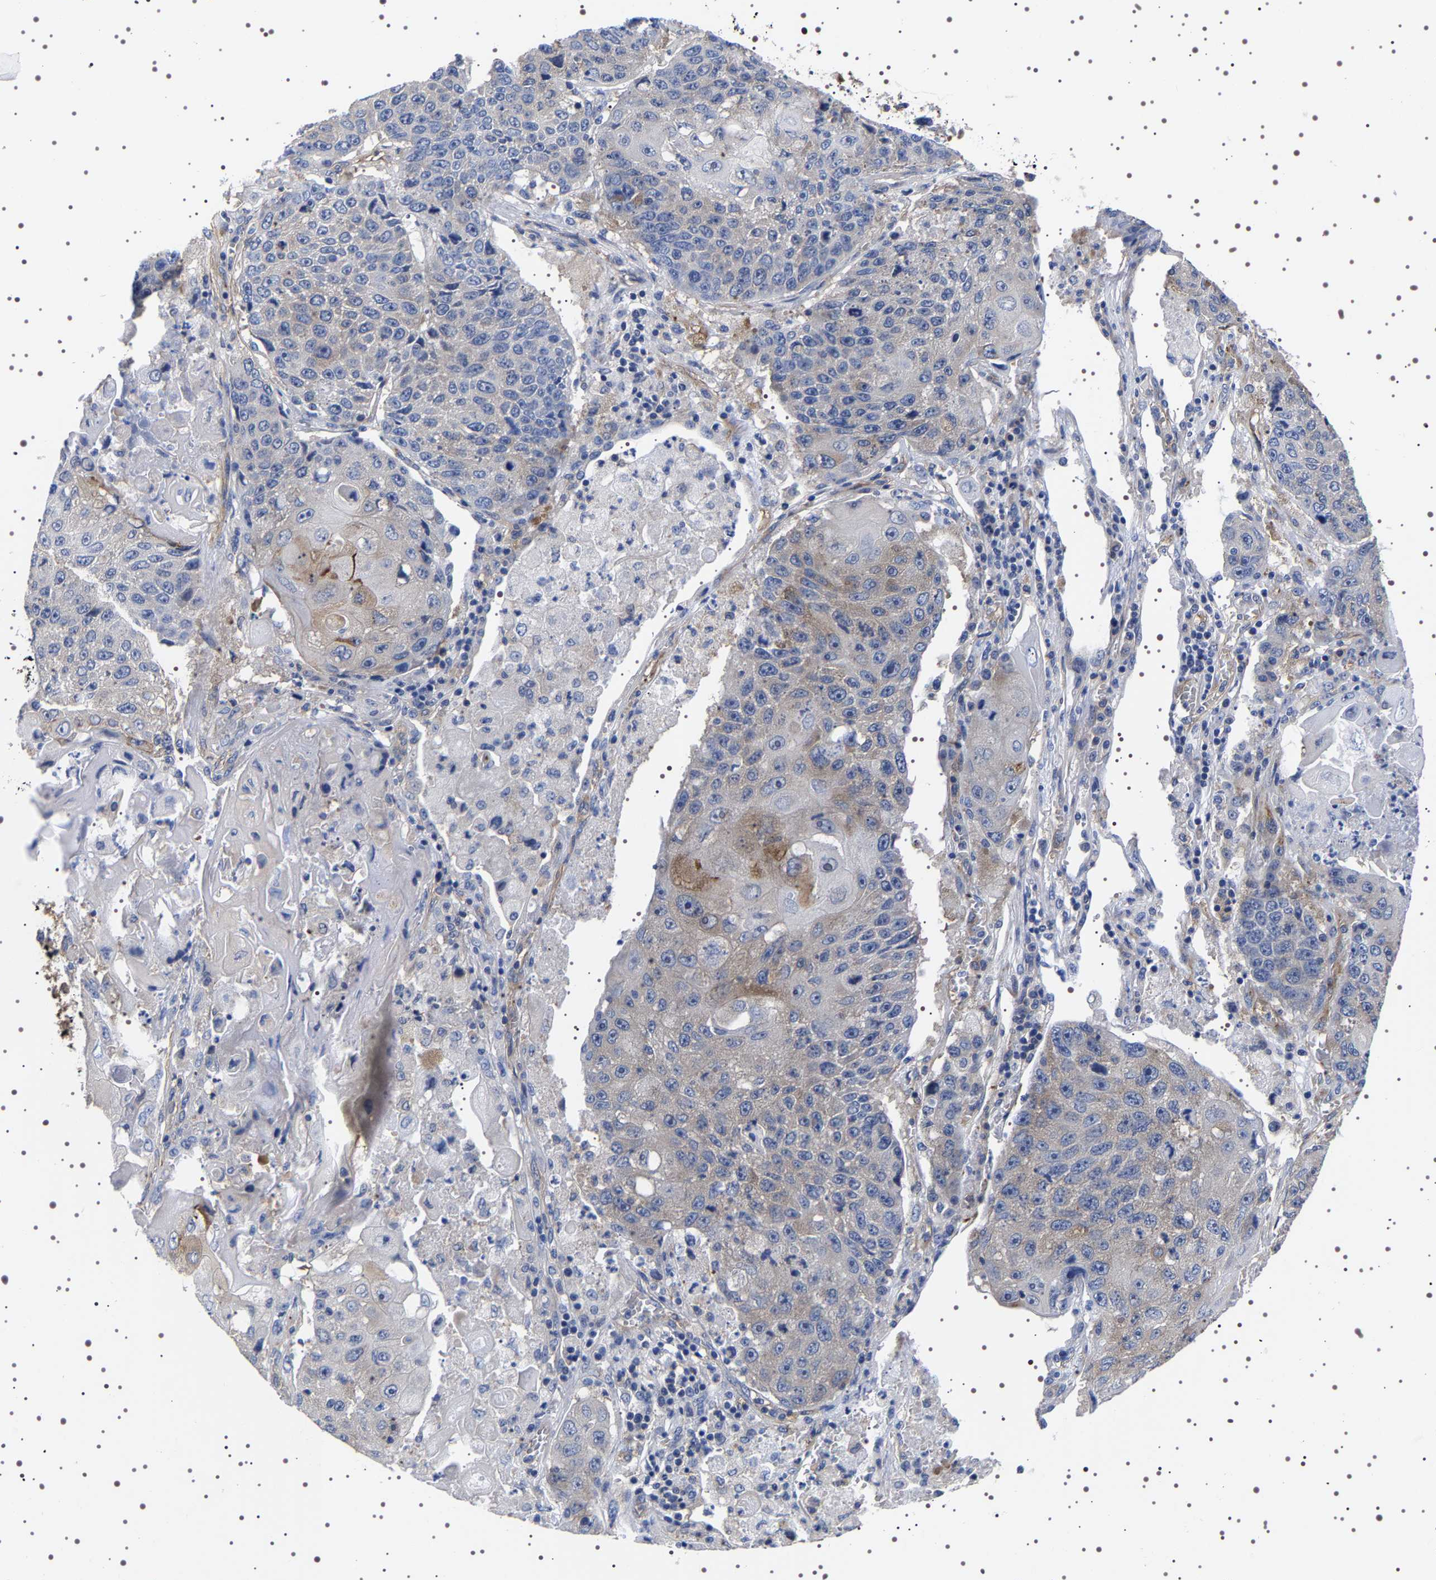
{"staining": {"intensity": "weak", "quantity": "<25%", "location": "cytoplasmic/membranous"}, "tissue": "lung cancer", "cell_type": "Tumor cells", "image_type": "cancer", "snomed": [{"axis": "morphology", "description": "Squamous cell carcinoma, NOS"}, {"axis": "topography", "description": "Lung"}], "caption": "Tumor cells show no significant protein staining in lung squamous cell carcinoma. The staining was performed using DAB to visualize the protein expression in brown, while the nuclei were stained in blue with hematoxylin (Magnification: 20x).", "gene": "DARS1", "patient": {"sex": "male", "age": 61}}